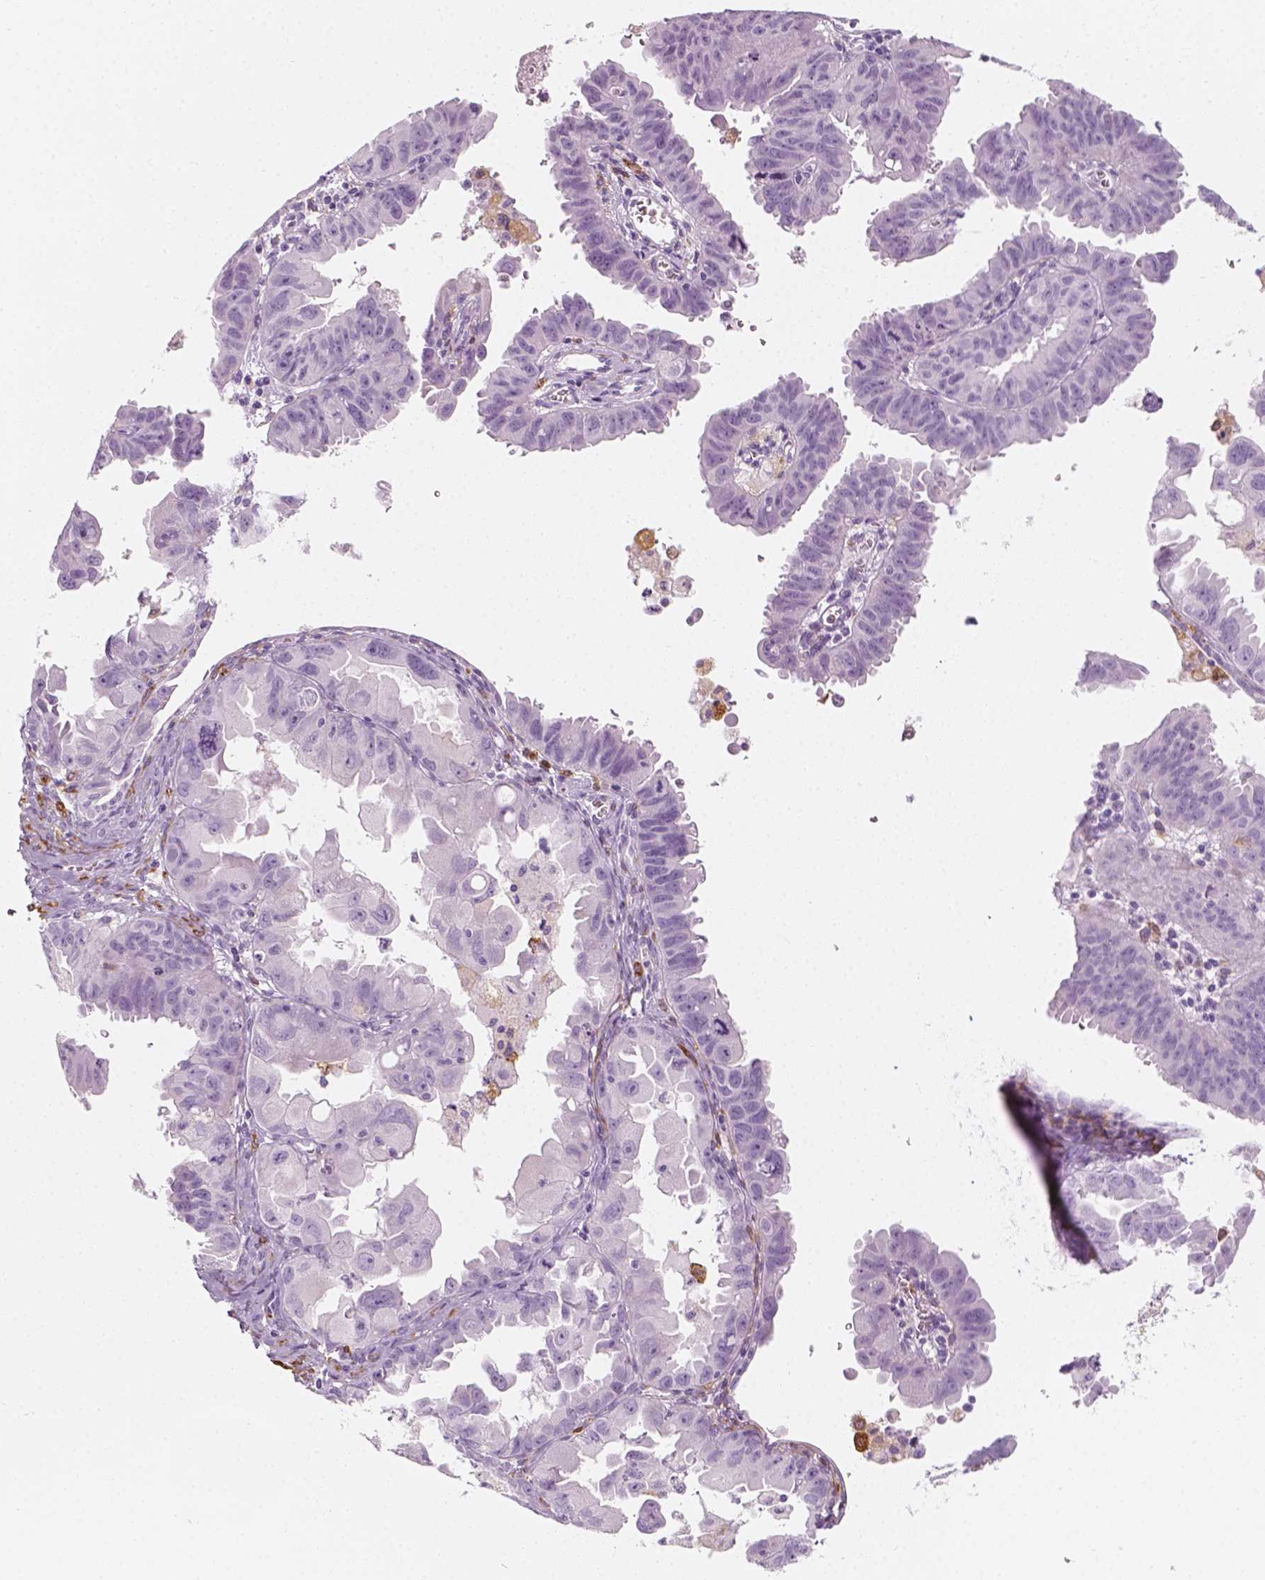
{"staining": {"intensity": "negative", "quantity": "none", "location": "none"}, "tissue": "ovarian cancer", "cell_type": "Tumor cells", "image_type": "cancer", "snomed": [{"axis": "morphology", "description": "Carcinoma, endometroid"}, {"axis": "topography", "description": "Ovary"}], "caption": "Immunohistochemistry (IHC) photomicrograph of neoplastic tissue: human endometroid carcinoma (ovarian) stained with DAB shows no significant protein staining in tumor cells. (DAB immunohistochemistry (IHC) with hematoxylin counter stain).", "gene": "CES1", "patient": {"sex": "female", "age": 85}}